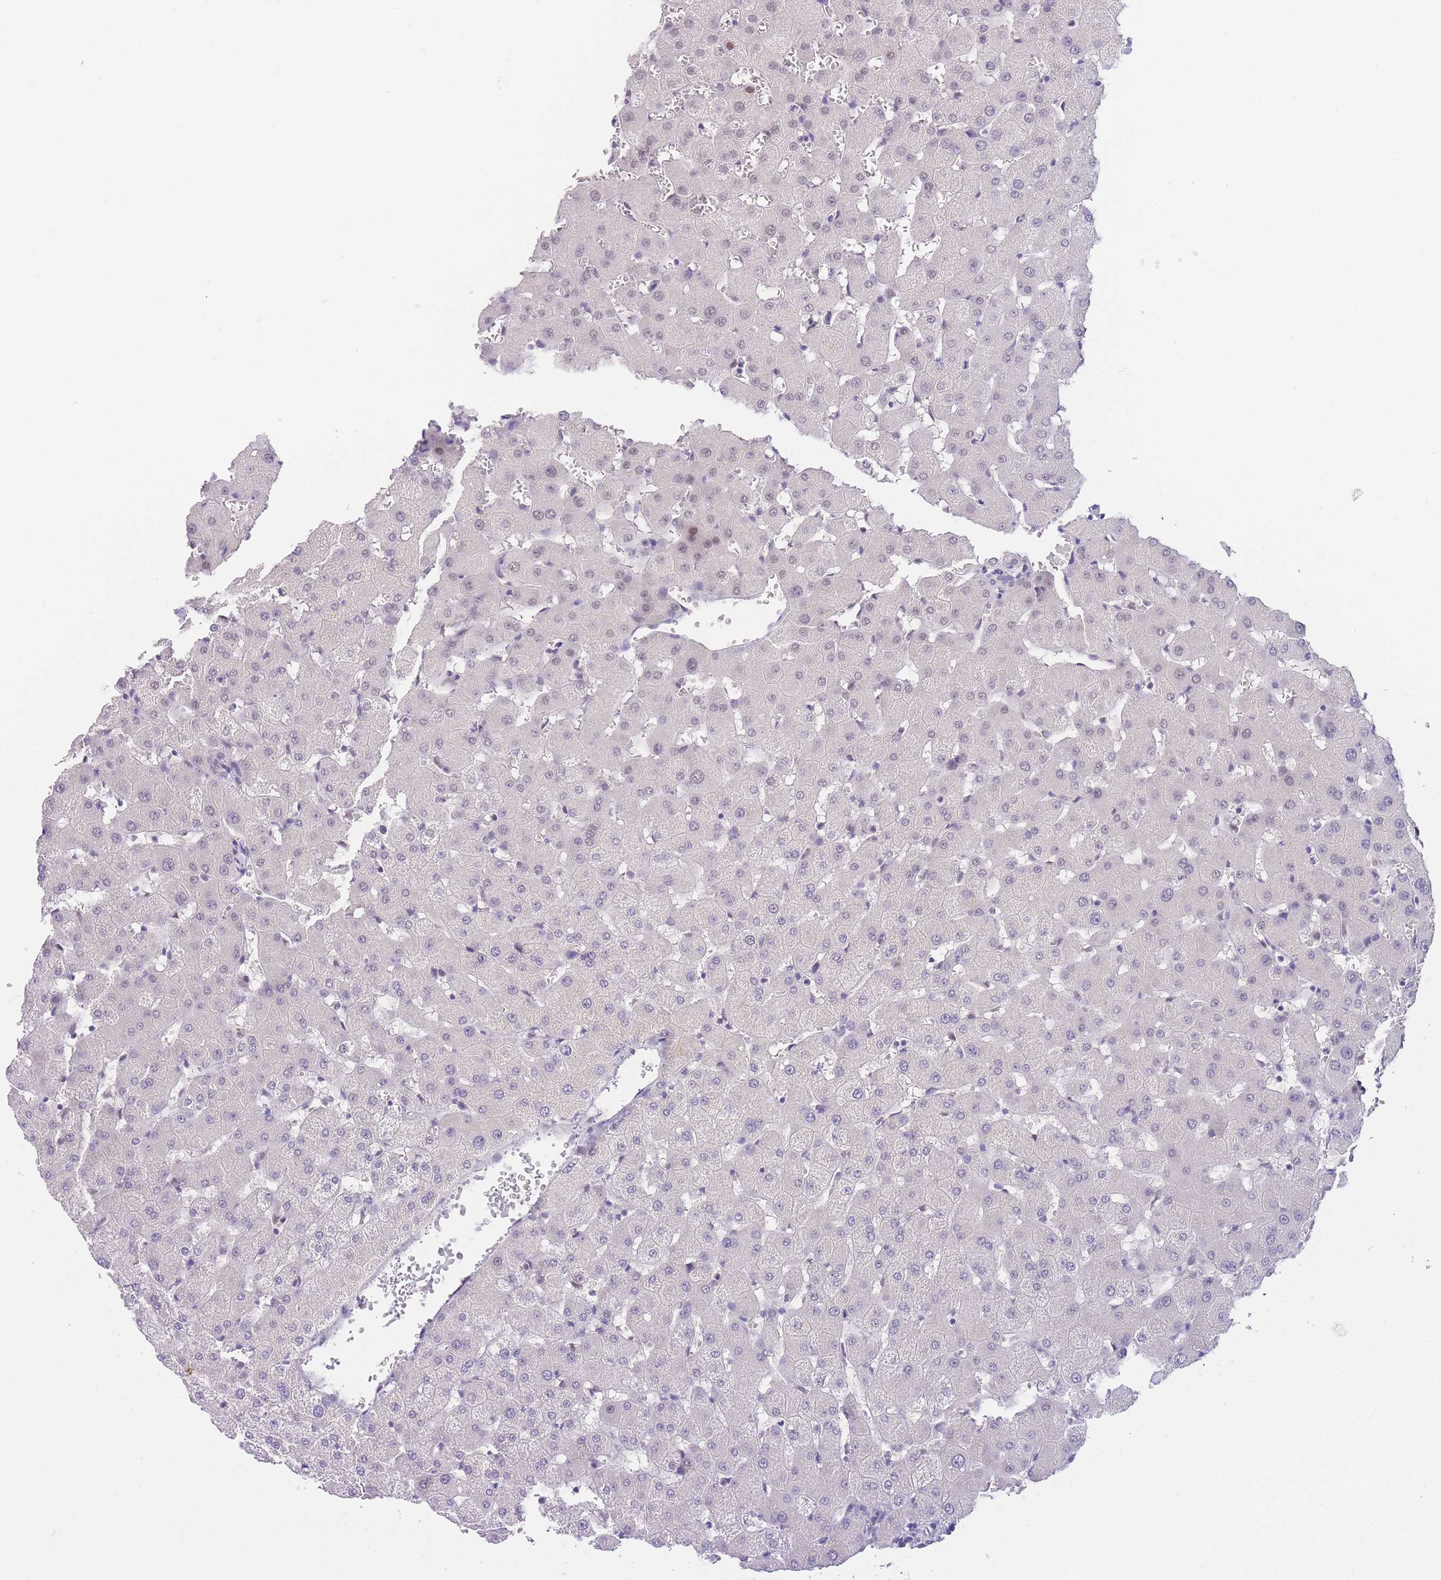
{"staining": {"intensity": "negative", "quantity": "none", "location": "none"}, "tissue": "liver", "cell_type": "Cholangiocytes", "image_type": "normal", "snomed": [{"axis": "morphology", "description": "Normal tissue, NOS"}, {"axis": "topography", "description": "Liver"}], "caption": "This is a micrograph of immunohistochemistry staining of benign liver, which shows no staining in cholangiocytes.", "gene": "SLC35F2", "patient": {"sex": "female", "age": 63}}